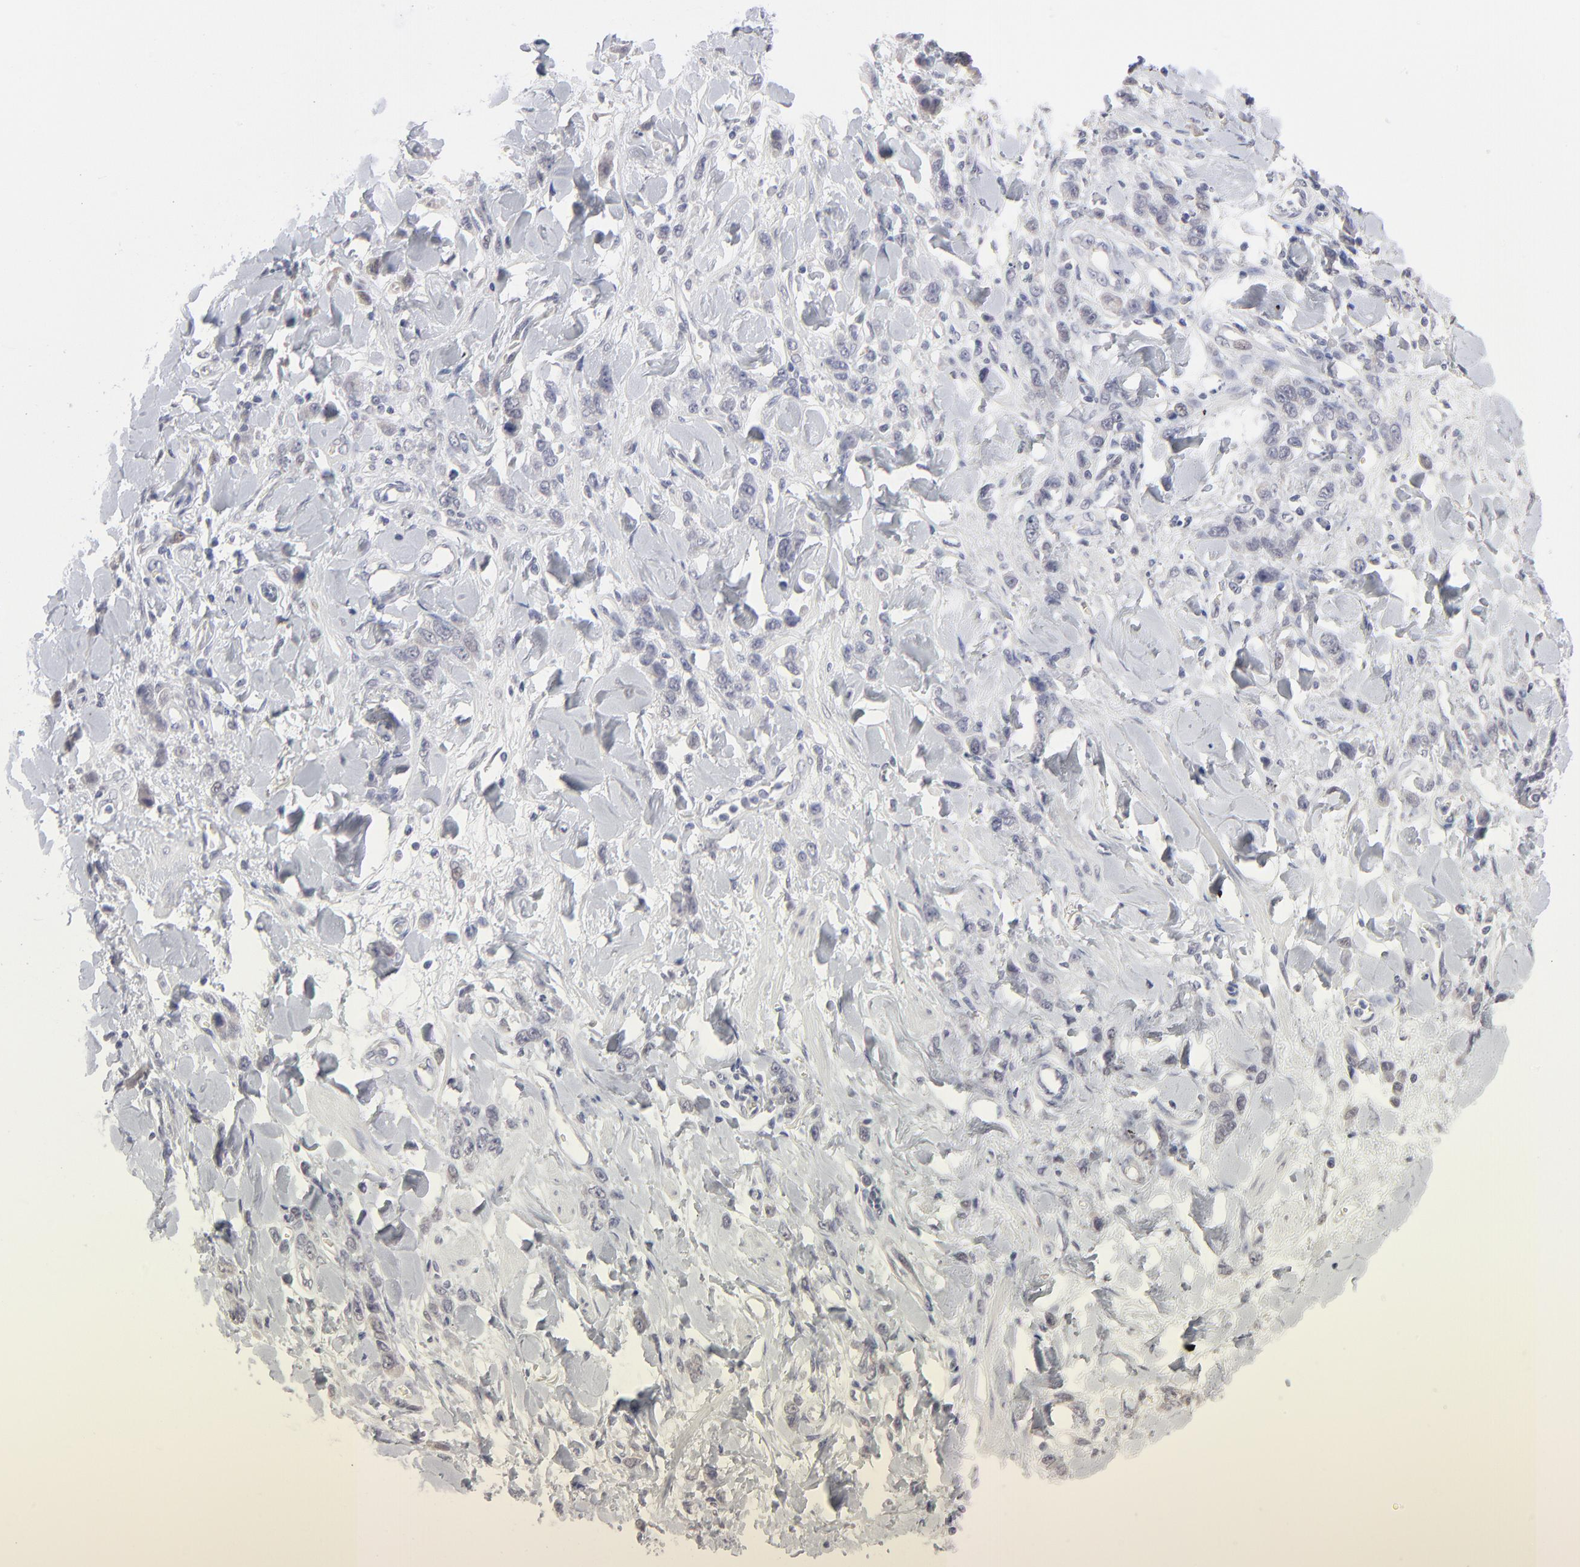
{"staining": {"intensity": "negative", "quantity": "none", "location": "none"}, "tissue": "stomach cancer", "cell_type": "Tumor cells", "image_type": "cancer", "snomed": [{"axis": "morphology", "description": "Normal tissue, NOS"}, {"axis": "morphology", "description": "Adenocarcinoma, NOS"}, {"axis": "topography", "description": "Stomach"}], "caption": "Immunohistochemistry photomicrograph of stomach cancer (adenocarcinoma) stained for a protein (brown), which demonstrates no staining in tumor cells.", "gene": "RBM3", "patient": {"sex": "male", "age": 82}}